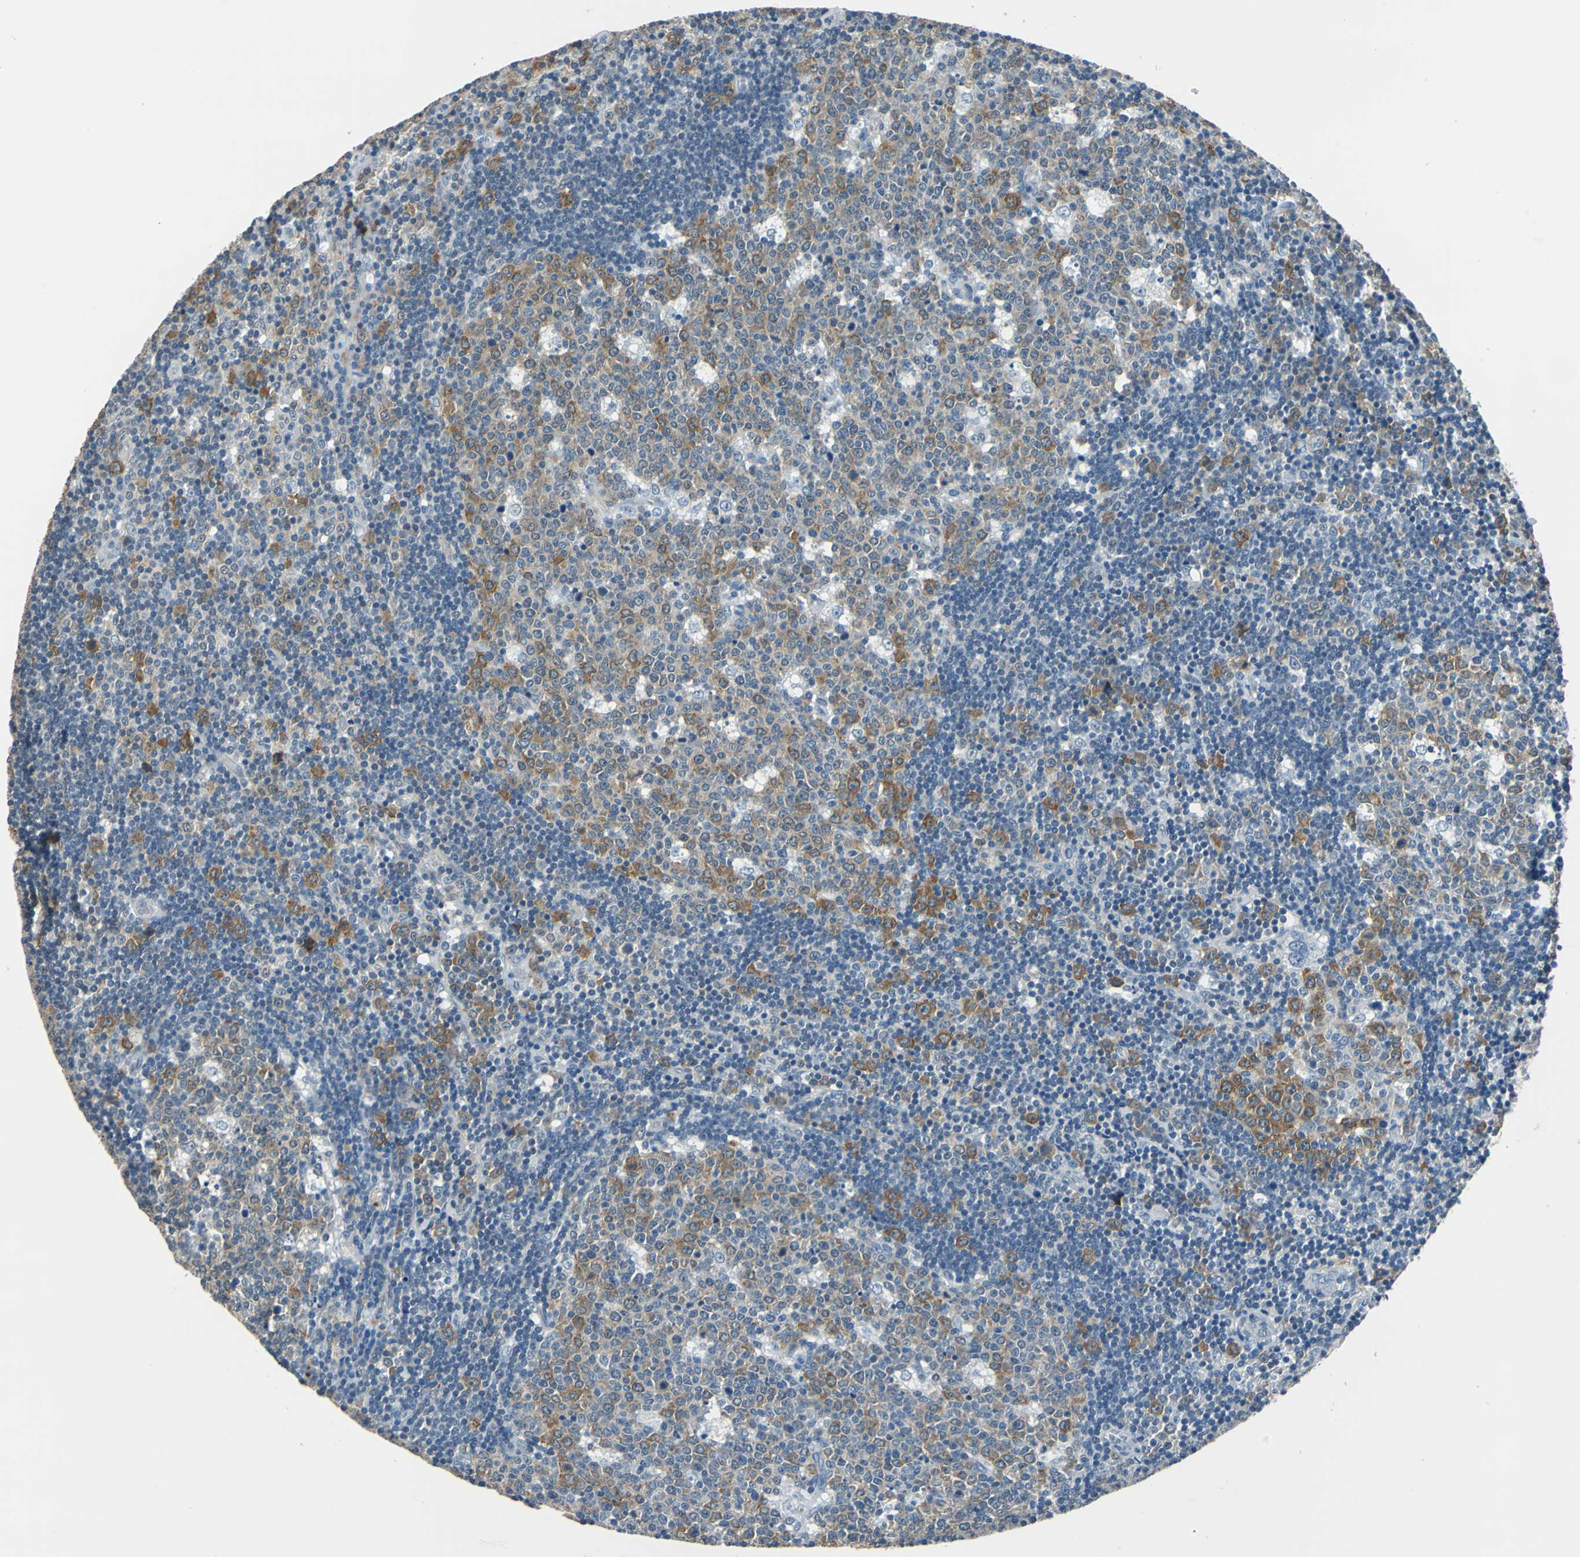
{"staining": {"intensity": "moderate", "quantity": ">75%", "location": "cytoplasmic/membranous"}, "tissue": "lymph node", "cell_type": "Germinal center cells", "image_type": "normal", "snomed": [{"axis": "morphology", "description": "Normal tissue, NOS"}, {"axis": "topography", "description": "Lymph node"}, {"axis": "topography", "description": "Salivary gland"}], "caption": "Approximately >75% of germinal center cells in benign lymph node reveal moderate cytoplasmic/membranous protein expression as visualized by brown immunohistochemical staining.", "gene": "FKBP4", "patient": {"sex": "male", "age": 8}}